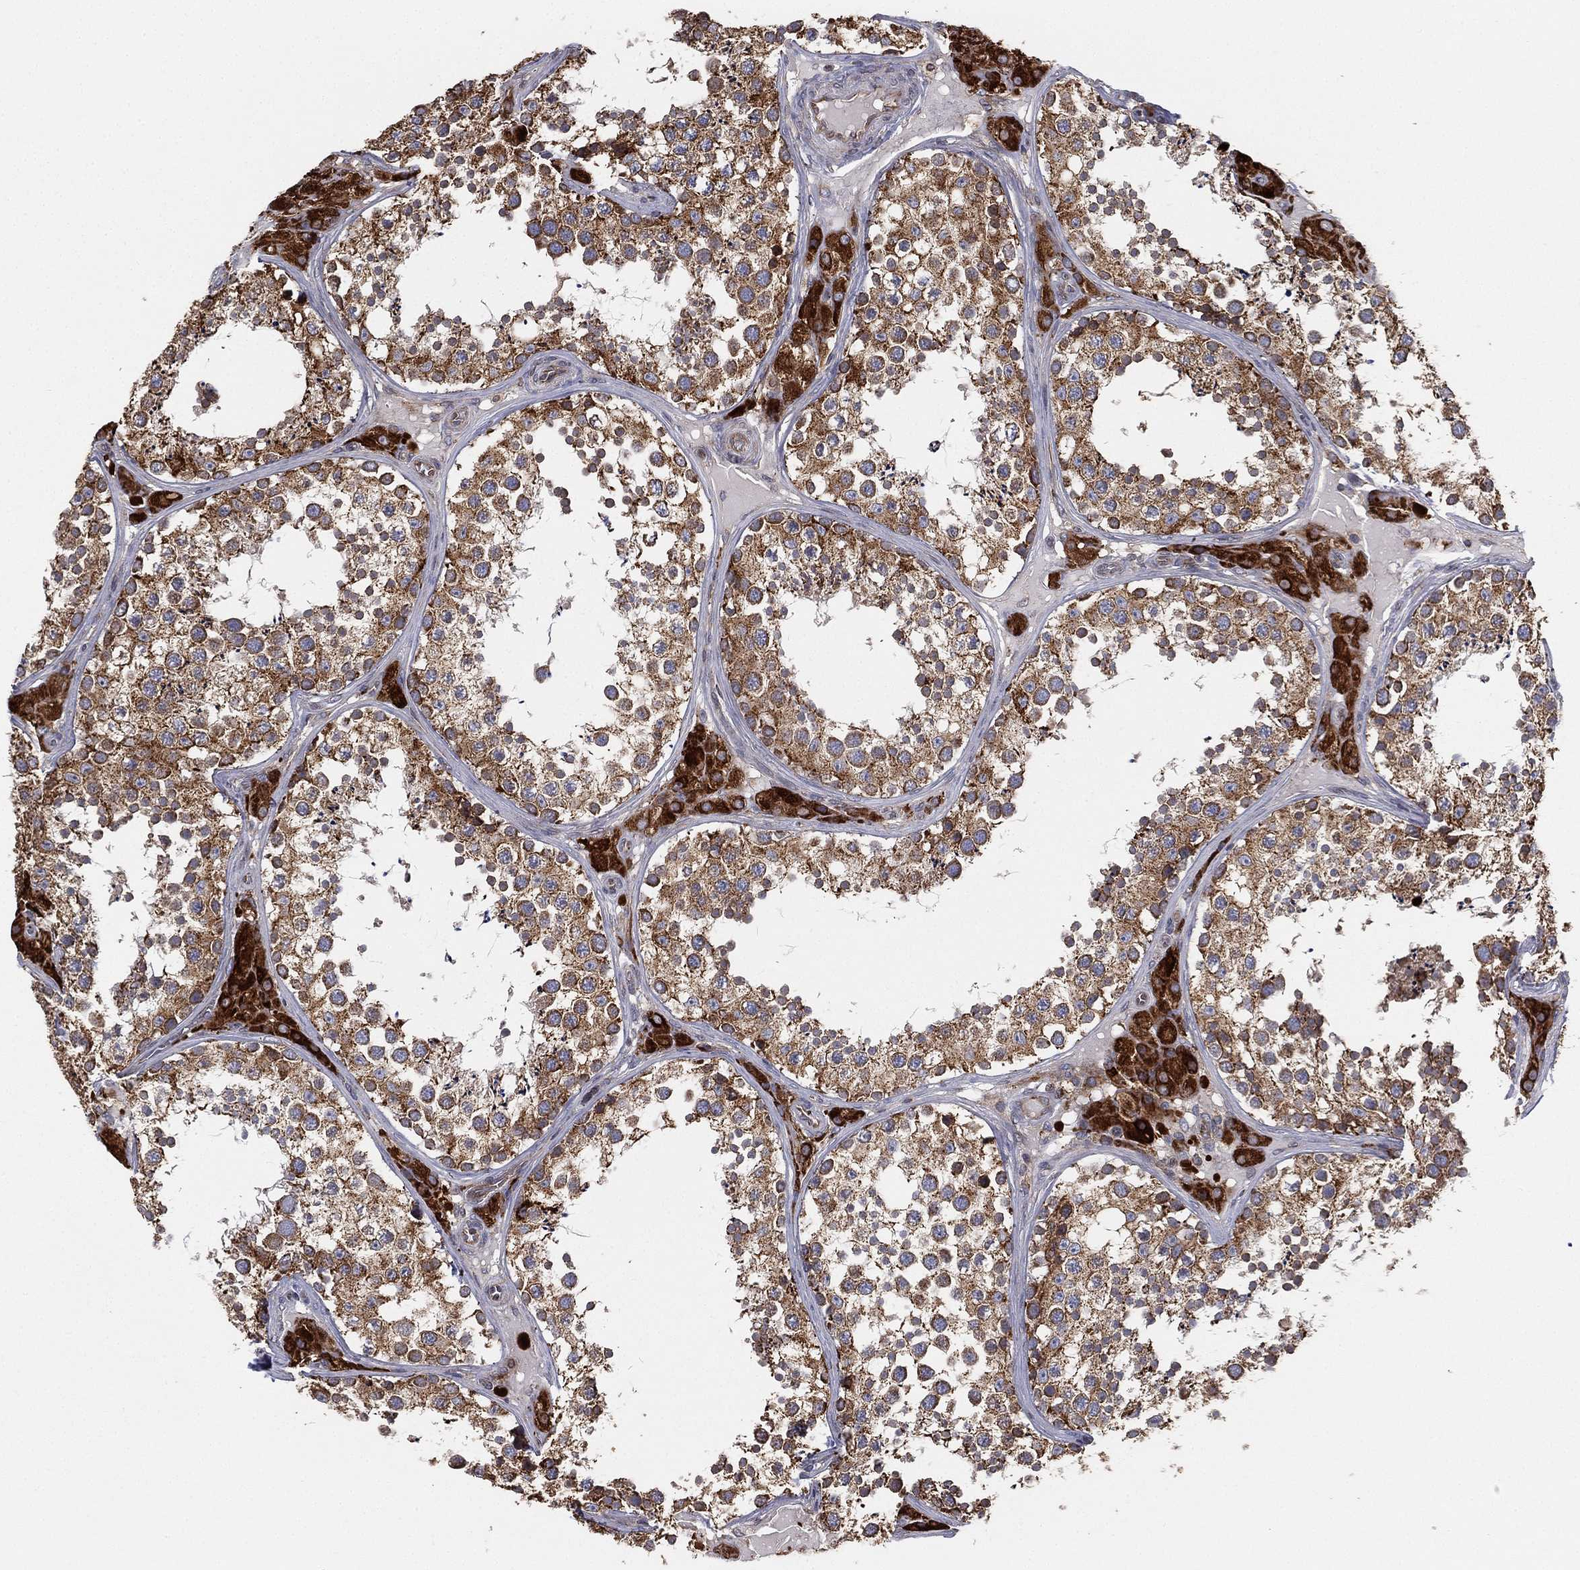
{"staining": {"intensity": "moderate", "quantity": ">75%", "location": "cytoplasmic/membranous"}, "tissue": "testis", "cell_type": "Cells in seminiferous ducts", "image_type": "normal", "snomed": [{"axis": "morphology", "description": "Normal tissue, NOS"}, {"axis": "topography", "description": "Testis"}], "caption": "Immunohistochemistry (IHC) of benign human testis demonstrates medium levels of moderate cytoplasmic/membranous expression in about >75% of cells in seminiferous ducts.", "gene": "CYB5B", "patient": {"sex": "male", "age": 34}}